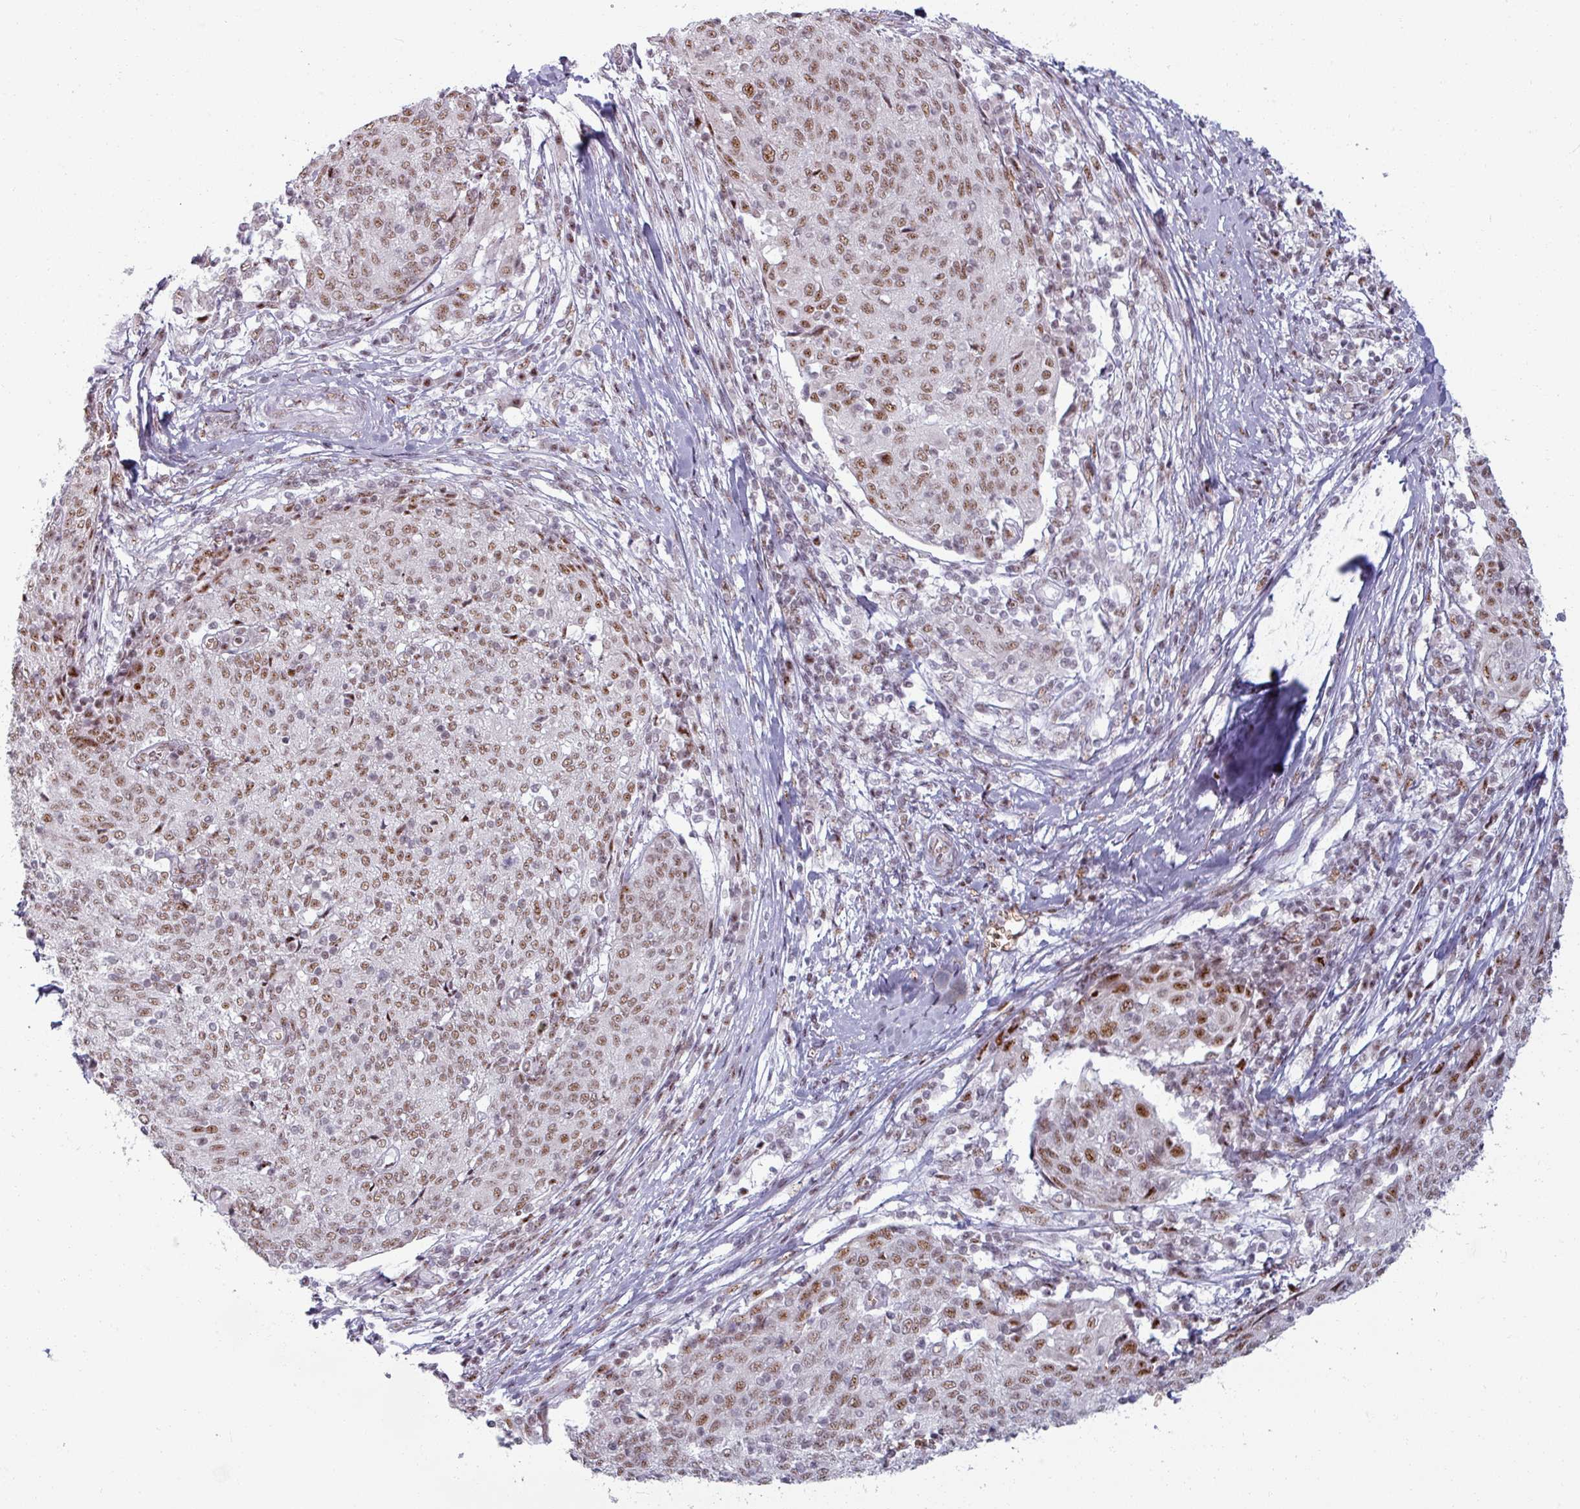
{"staining": {"intensity": "moderate", "quantity": ">75%", "location": "nuclear"}, "tissue": "cervical cancer", "cell_type": "Tumor cells", "image_type": "cancer", "snomed": [{"axis": "morphology", "description": "Squamous cell carcinoma, NOS"}, {"axis": "topography", "description": "Cervix"}], "caption": "Protein staining of squamous cell carcinoma (cervical) tissue displays moderate nuclear expression in approximately >75% of tumor cells. (DAB IHC with brightfield microscopy, high magnification).", "gene": "NCOR1", "patient": {"sex": "female", "age": 52}}